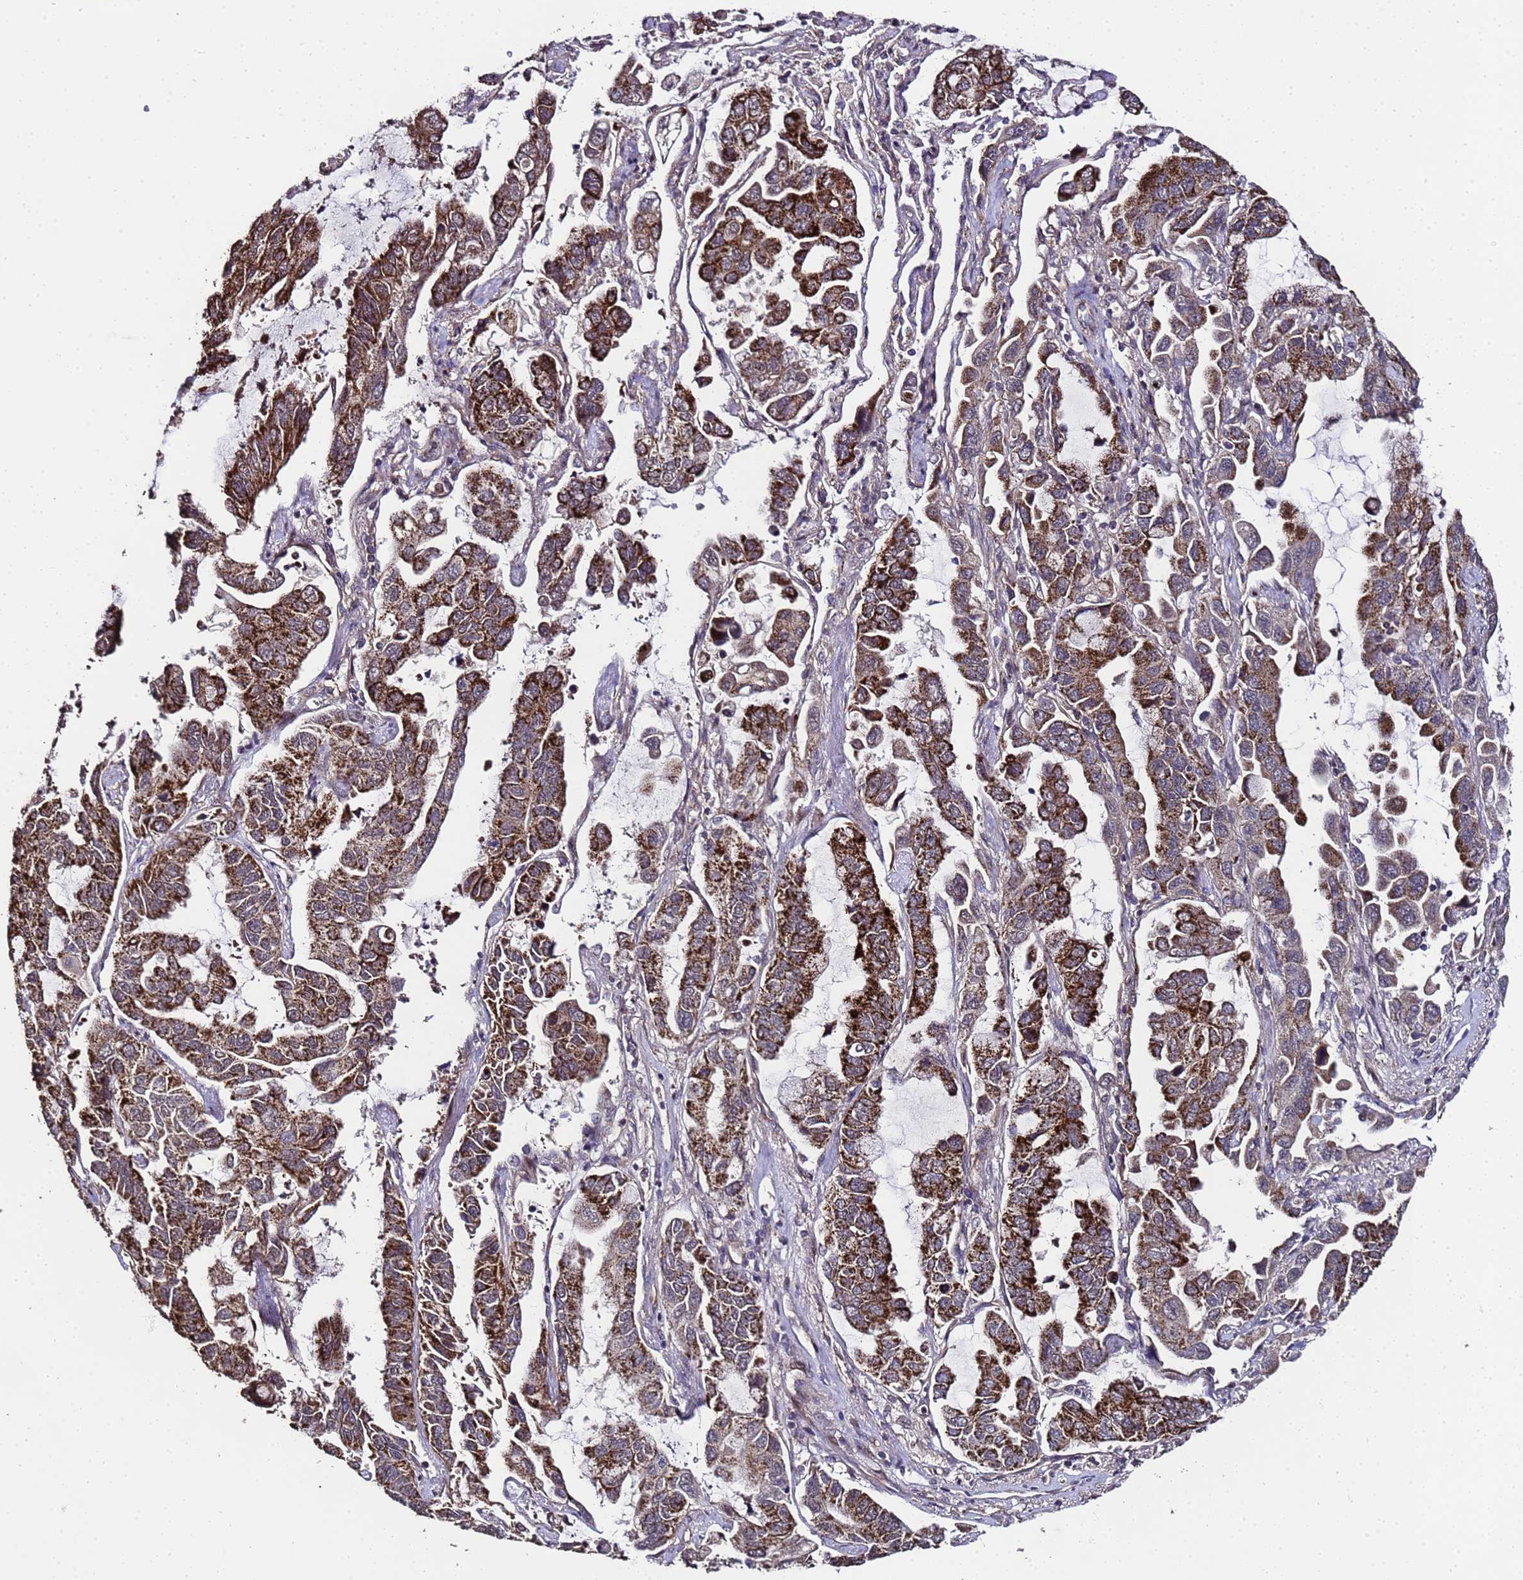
{"staining": {"intensity": "strong", "quantity": ">75%", "location": "cytoplasmic/membranous"}, "tissue": "lung cancer", "cell_type": "Tumor cells", "image_type": "cancer", "snomed": [{"axis": "morphology", "description": "Adenocarcinoma, NOS"}, {"axis": "topography", "description": "Lung"}], "caption": "Human lung adenocarcinoma stained with a protein marker demonstrates strong staining in tumor cells.", "gene": "PRODH", "patient": {"sex": "male", "age": 64}}